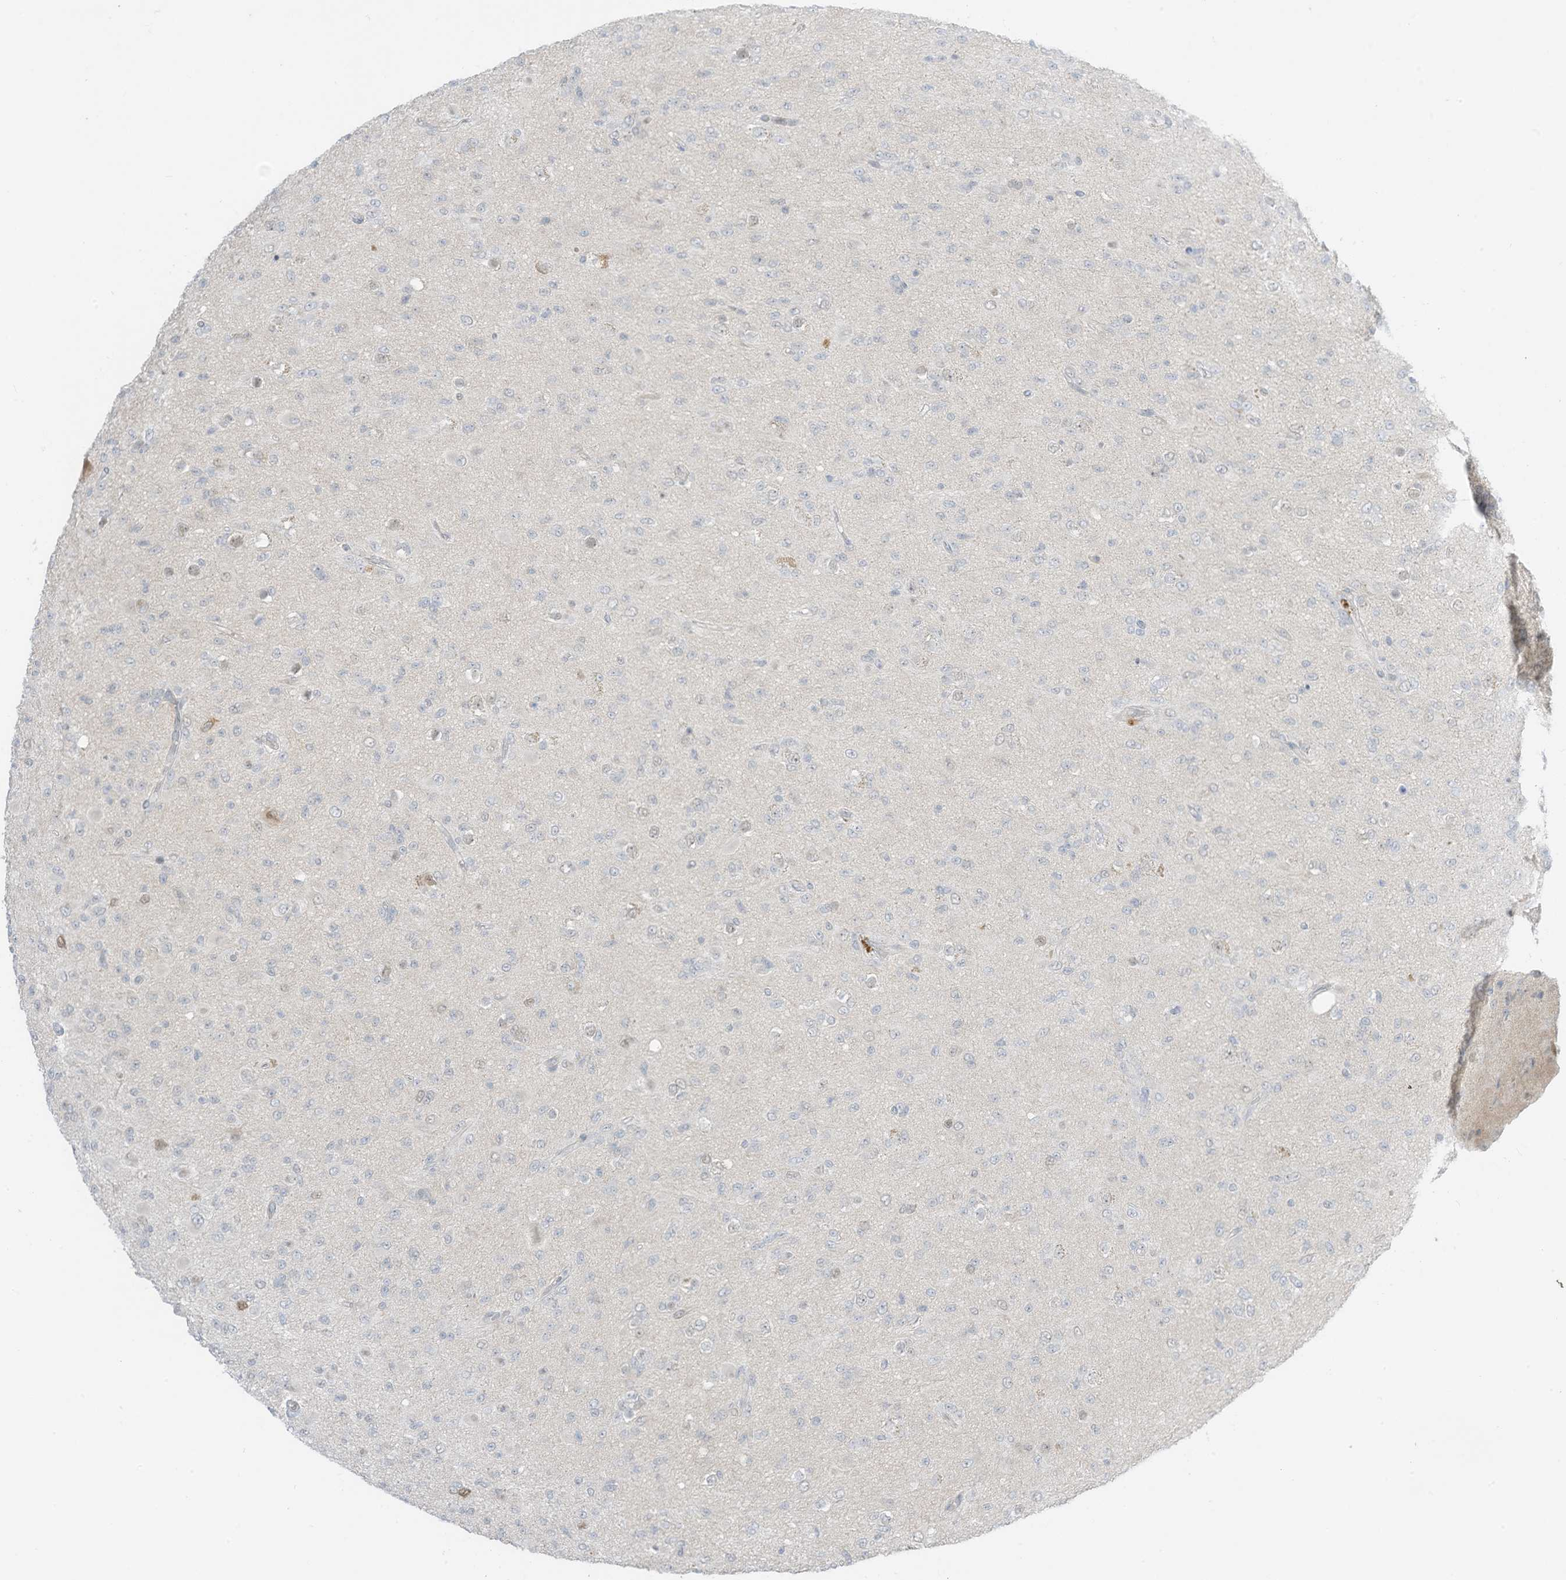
{"staining": {"intensity": "negative", "quantity": "none", "location": "none"}, "tissue": "glioma", "cell_type": "Tumor cells", "image_type": "cancer", "snomed": [{"axis": "morphology", "description": "Glioma, malignant, Low grade"}, {"axis": "topography", "description": "Brain"}], "caption": "Image shows no significant protein staining in tumor cells of malignant glioma (low-grade).", "gene": "ASPRV1", "patient": {"sex": "male", "age": 65}}